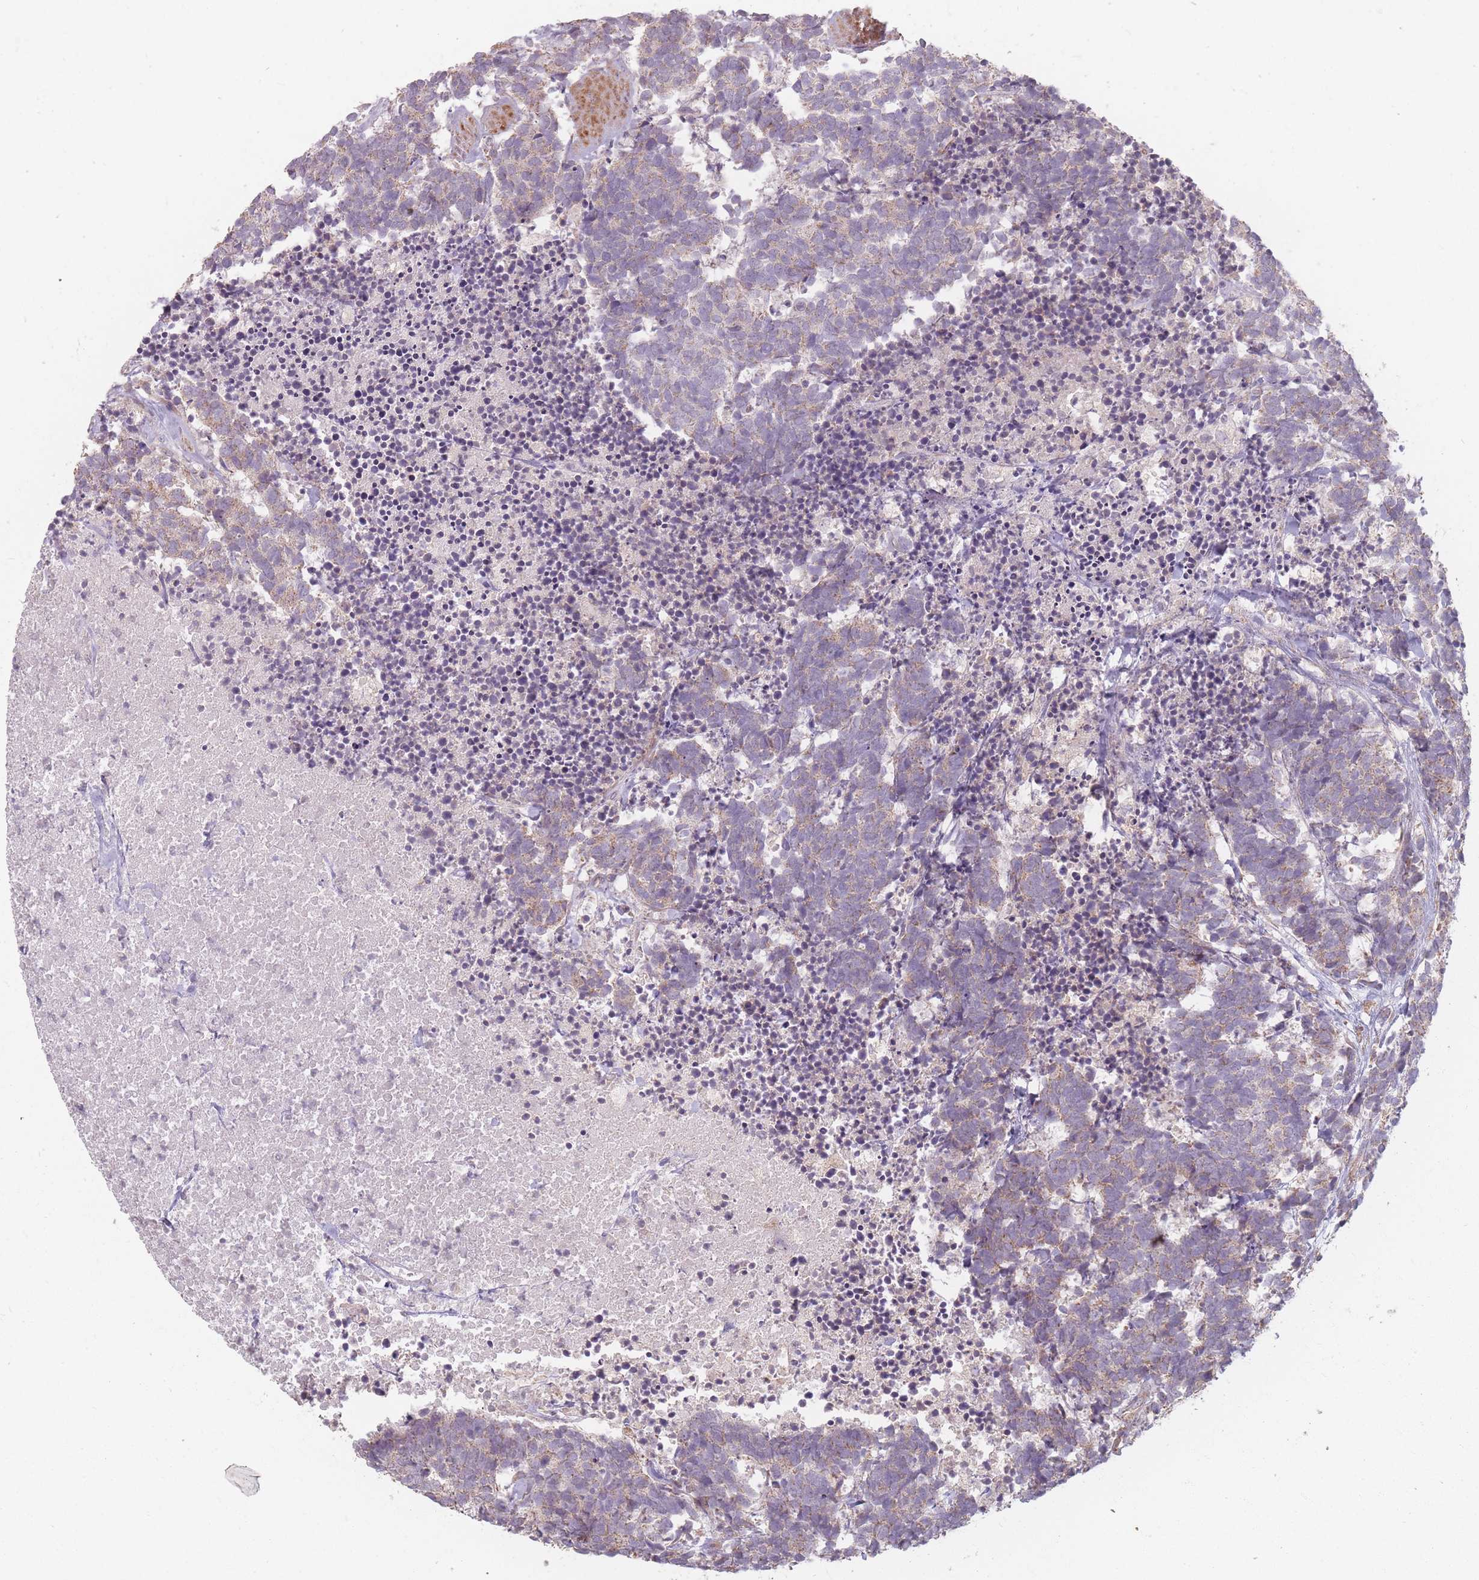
{"staining": {"intensity": "weak", "quantity": "25%-75%", "location": "cytoplasmic/membranous"}, "tissue": "carcinoid", "cell_type": "Tumor cells", "image_type": "cancer", "snomed": [{"axis": "morphology", "description": "Carcinoma, NOS"}, {"axis": "morphology", "description": "Carcinoid, malignant, NOS"}, {"axis": "topography", "description": "Prostate"}], "caption": "Immunohistochemistry (IHC) of human carcinoid (malignant) demonstrates low levels of weak cytoplasmic/membranous staining in about 25%-75% of tumor cells. Ihc stains the protein of interest in brown and the nuclei are stained blue.", "gene": "MRPS6", "patient": {"sex": "male", "age": 57}}